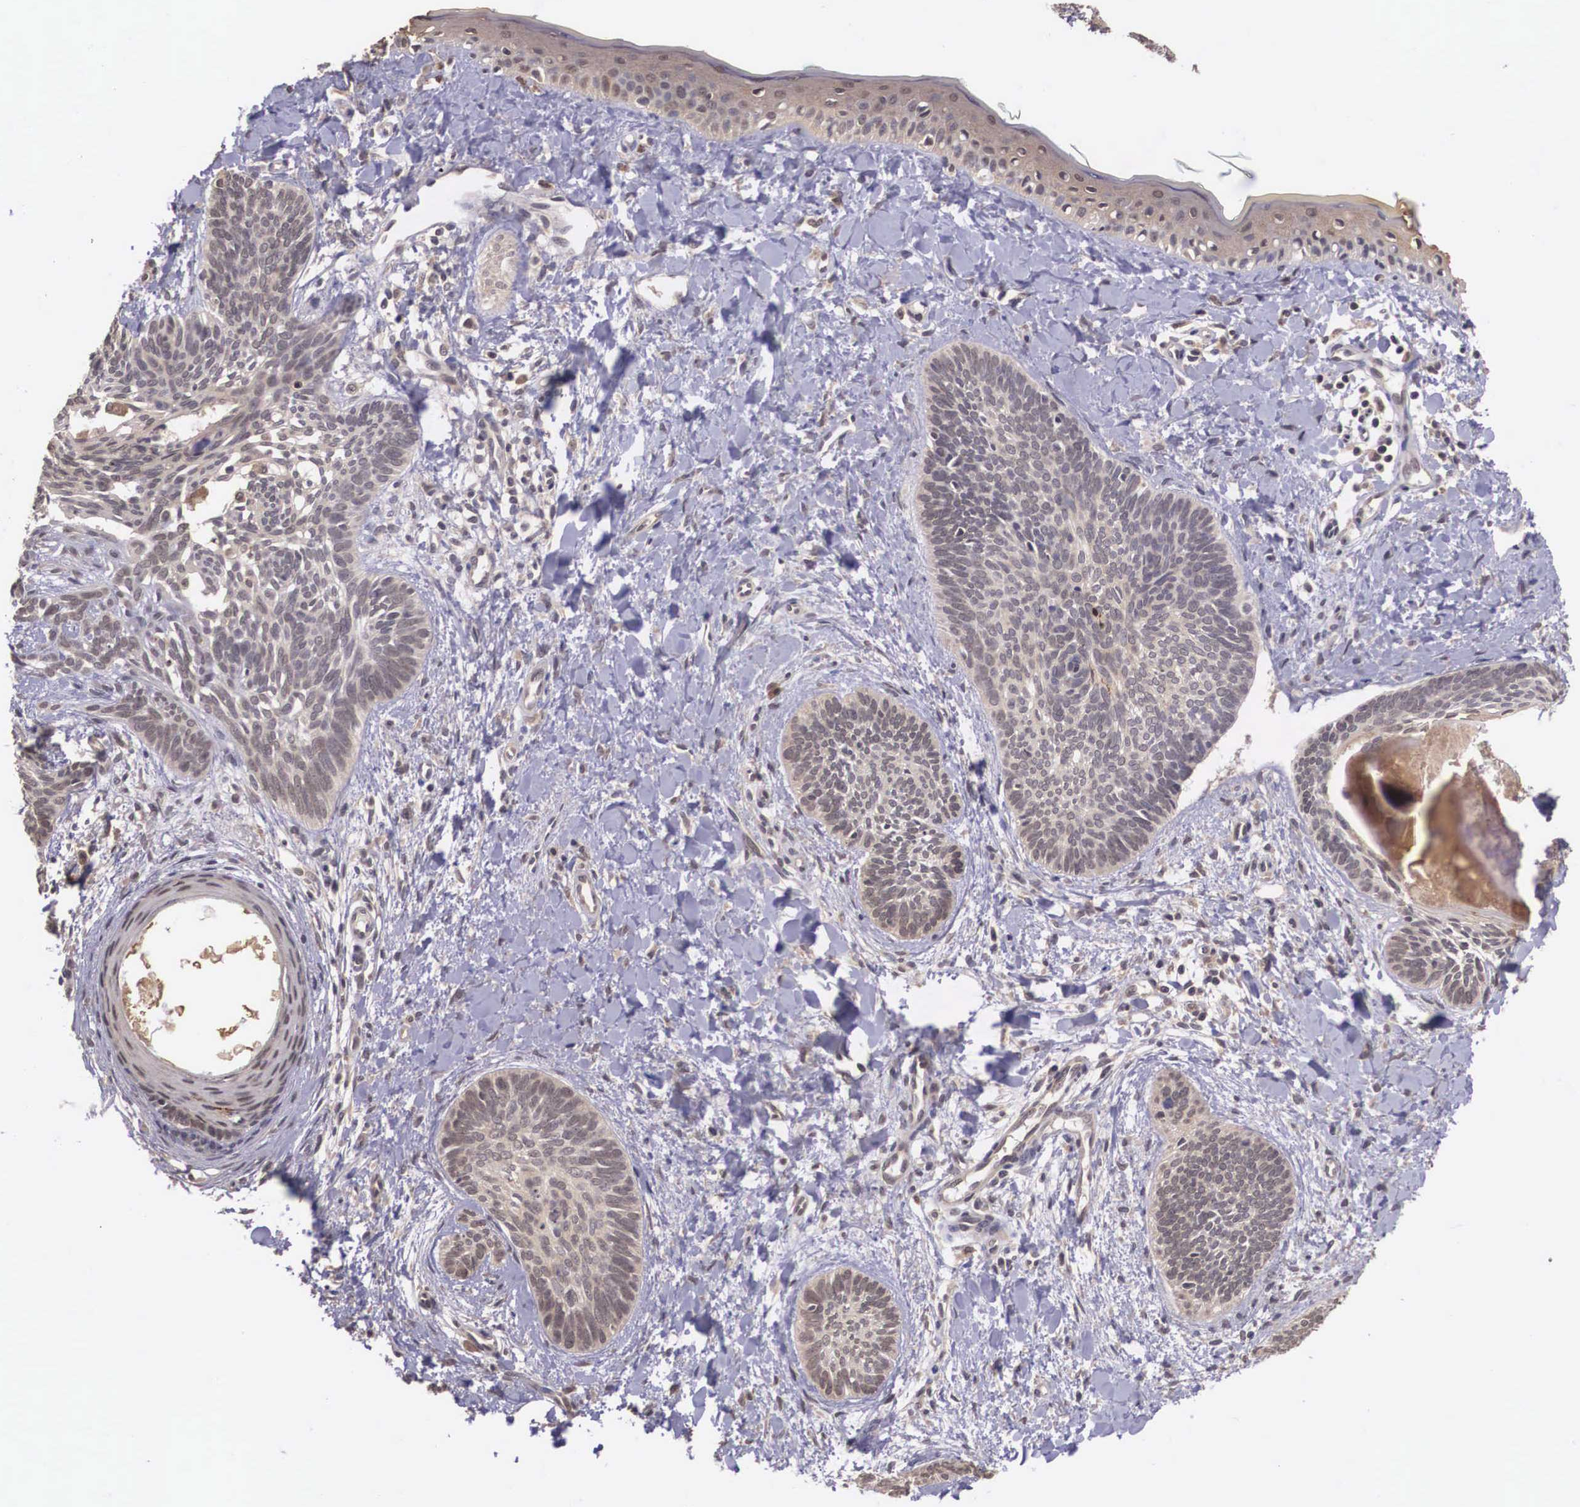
{"staining": {"intensity": "weak", "quantity": ">75%", "location": "cytoplasmic/membranous"}, "tissue": "skin cancer", "cell_type": "Tumor cells", "image_type": "cancer", "snomed": [{"axis": "morphology", "description": "Basal cell carcinoma"}, {"axis": "topography", "description": "Skin"}], "caption": "Protein staining of skin basal cell carcinoma tissue reveals weak cytoplasmic/membranous positivity in approximately >75% of tumor cells.", "gene": "VASH1", "patient": {"sex": "female", "age": 81}}